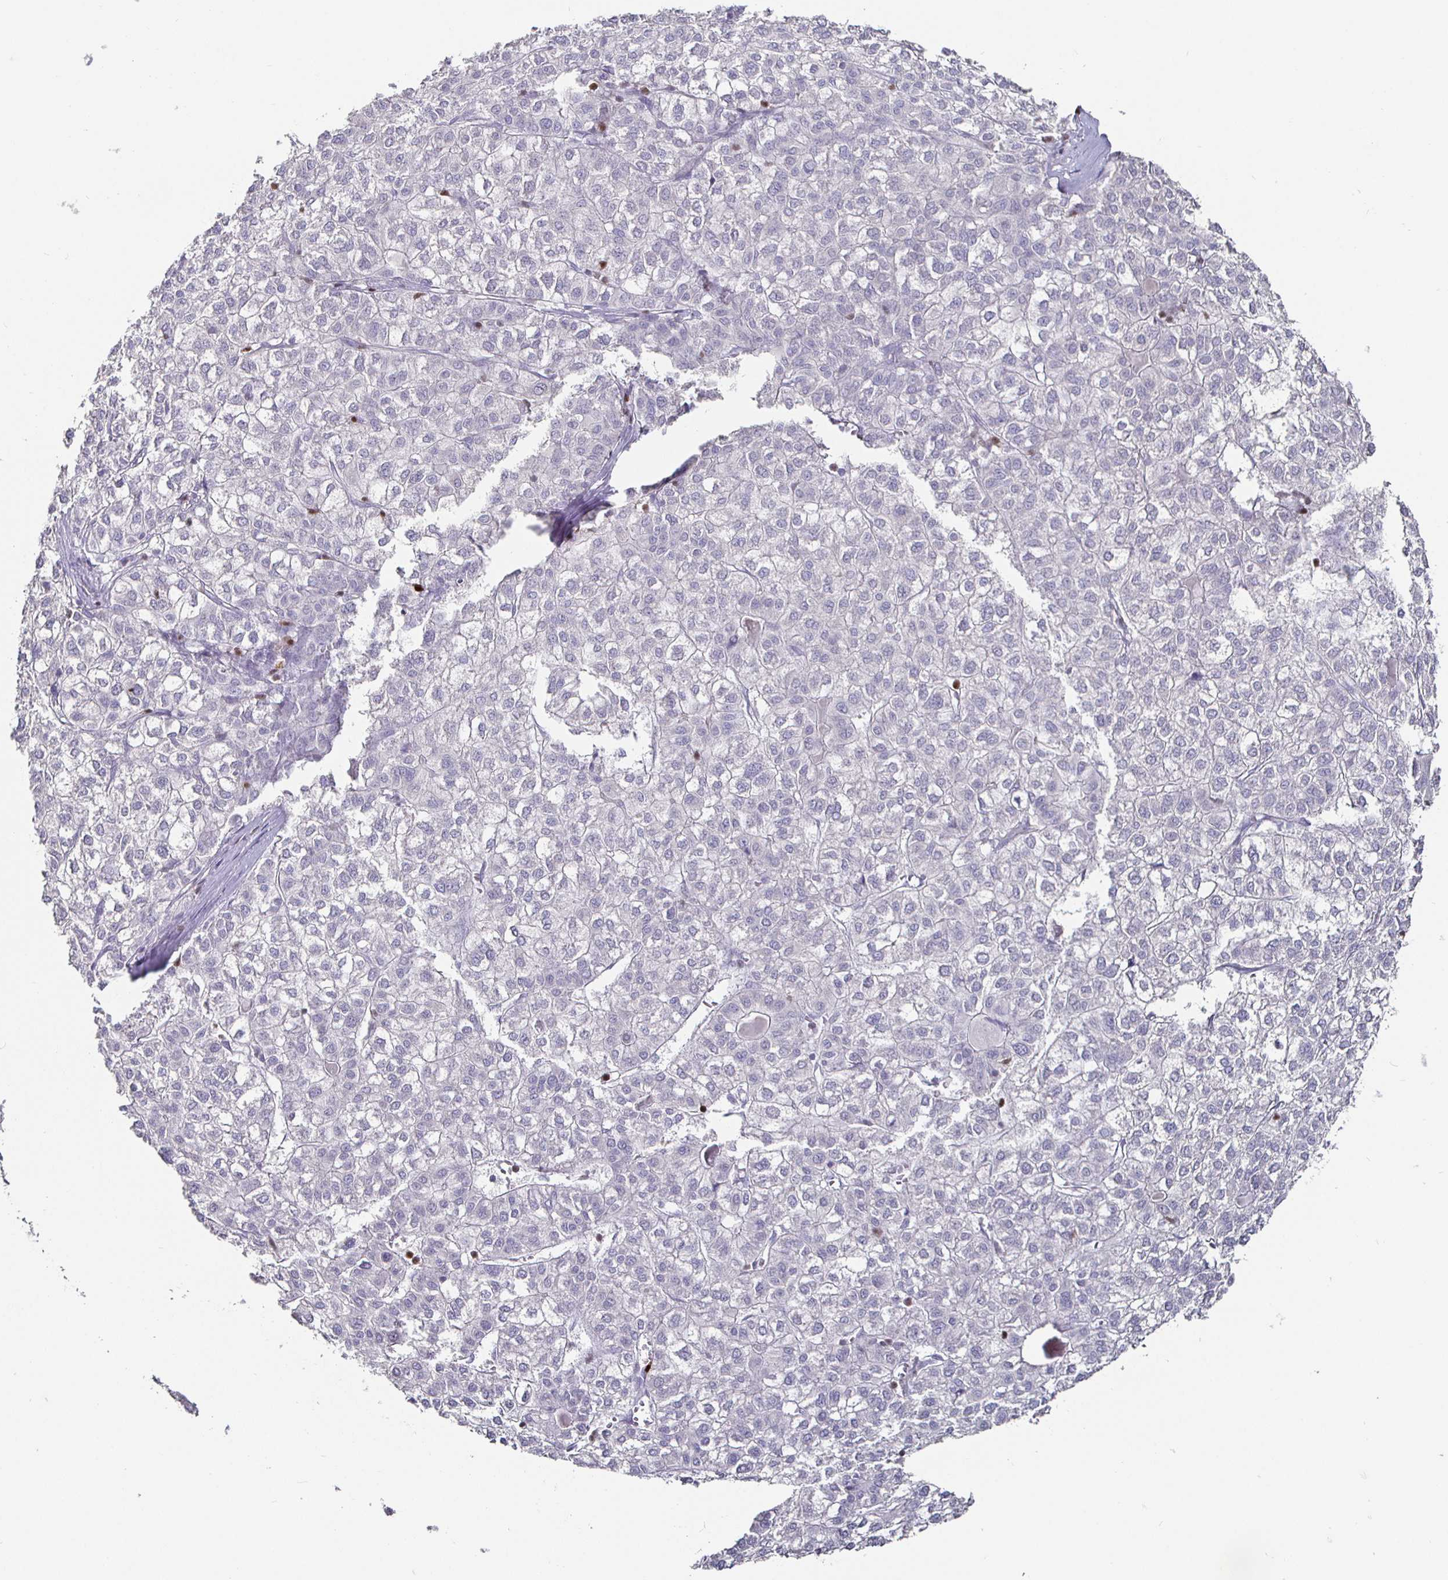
{"staining": {"intensity": "negative", "quantity": "none", "location": "none"}, "tissue": "liver cancer", "cell_type": "Tumor cells", "image_type": "cancer", "snomed": [{"axis": "morphology", "description": "Carcinoma, Hepatocellular, NOS"}, {"axis": "topography", "description": "Liver"}], "caption": "This is an IHC micrograph of human hepatocellular carcinoma (liver). There is no staining in tumor cells.", "gene": "RUNX2", "patient": {"sex": "female", "age": 43}}